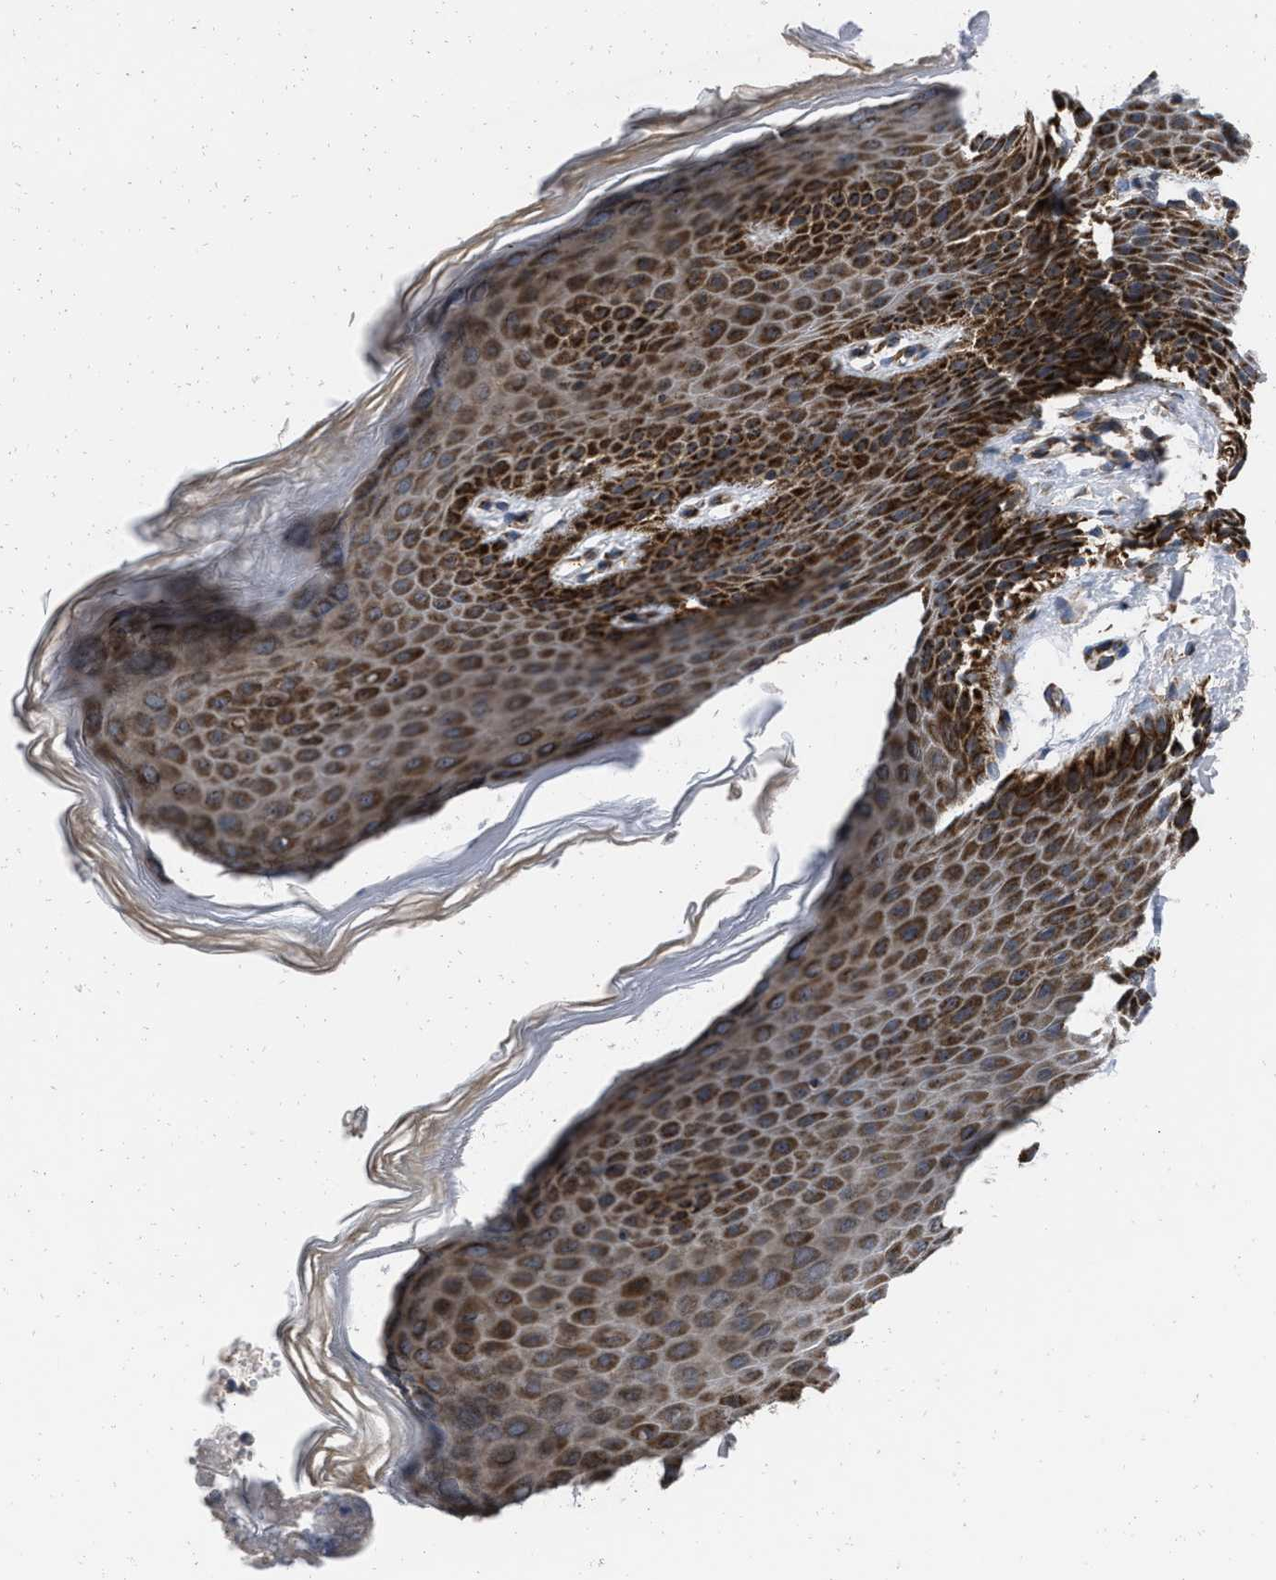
{"staining": {"intensity": "strong", "quantity": ">75%", "location": "cytoplasmic/membranous"}, "tissue": "skin", "cell_type": "Epidermal cells", "image_type": "normal", "snomed": [{"axis": "morphology", "description": "Normal tissue, NOS"}, {"axis": "topography", "description": "Anal"}], "caption": "Strong cytoplasmic/membranous expression is present in about >75% of epidermal cells in normal skin.", "gene": "AKAP1", "patient": {"sex": "male", "age": 44}}